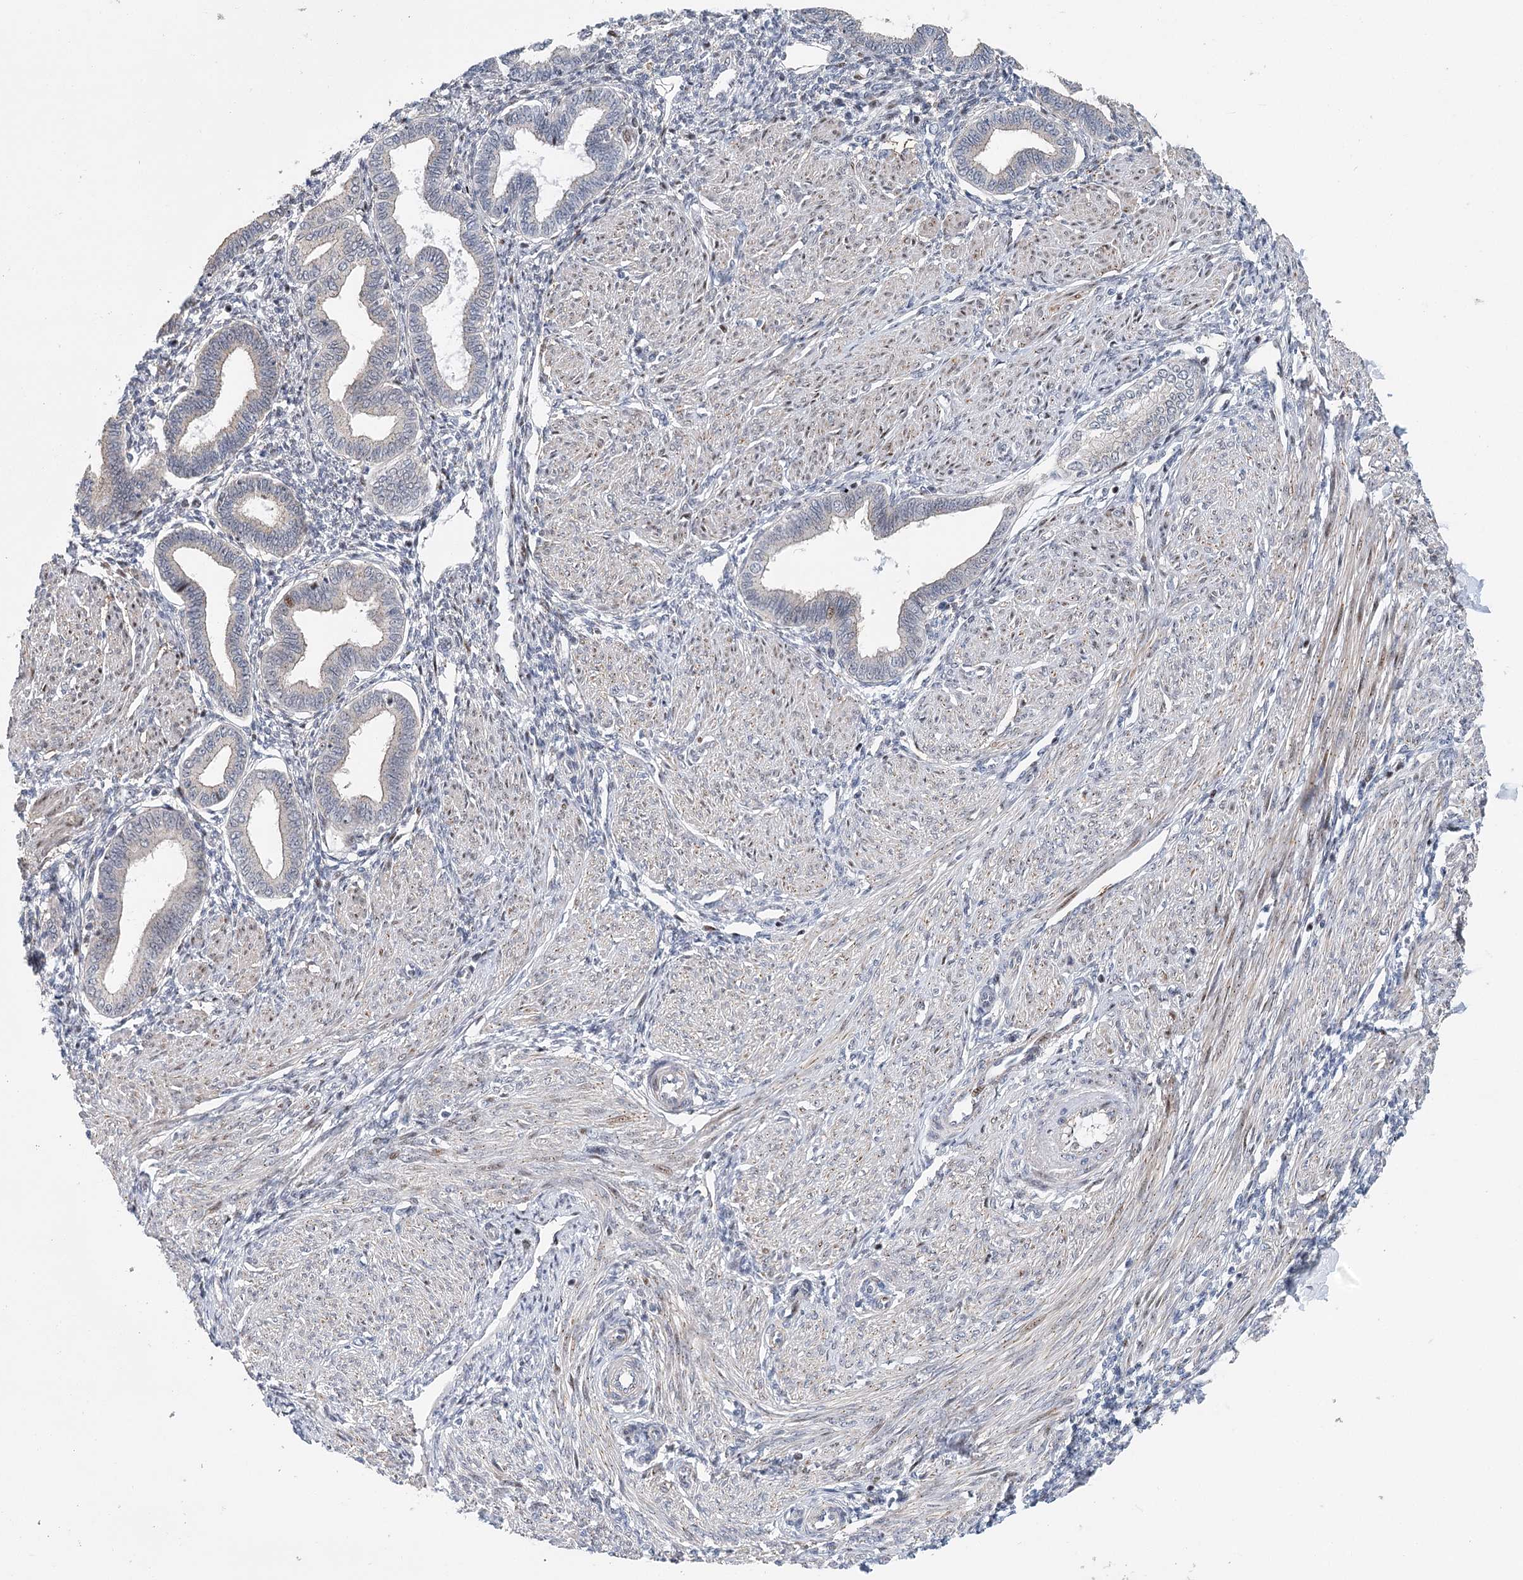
{"staining": {"intensity": "moderate", "quantity": "<25%", "location": "nuclear"}, "tissue": "endometrium", "cell_type": "Cells in endometrial stroma", "image_type": "normal", "snomed": [{"axis": "morphology", "description": "Normal tissue, NOS"}, {"axis": "topography", "description": "Endometrium"}], "caption": "Brown immunohistochemical staining in unremarkable endometrium shows moderate nuclear expression in approximately <25% of cells in endometrial stroma.", "gene": "CAMTA1", "patient": {"sex": "female", "age": 53}}